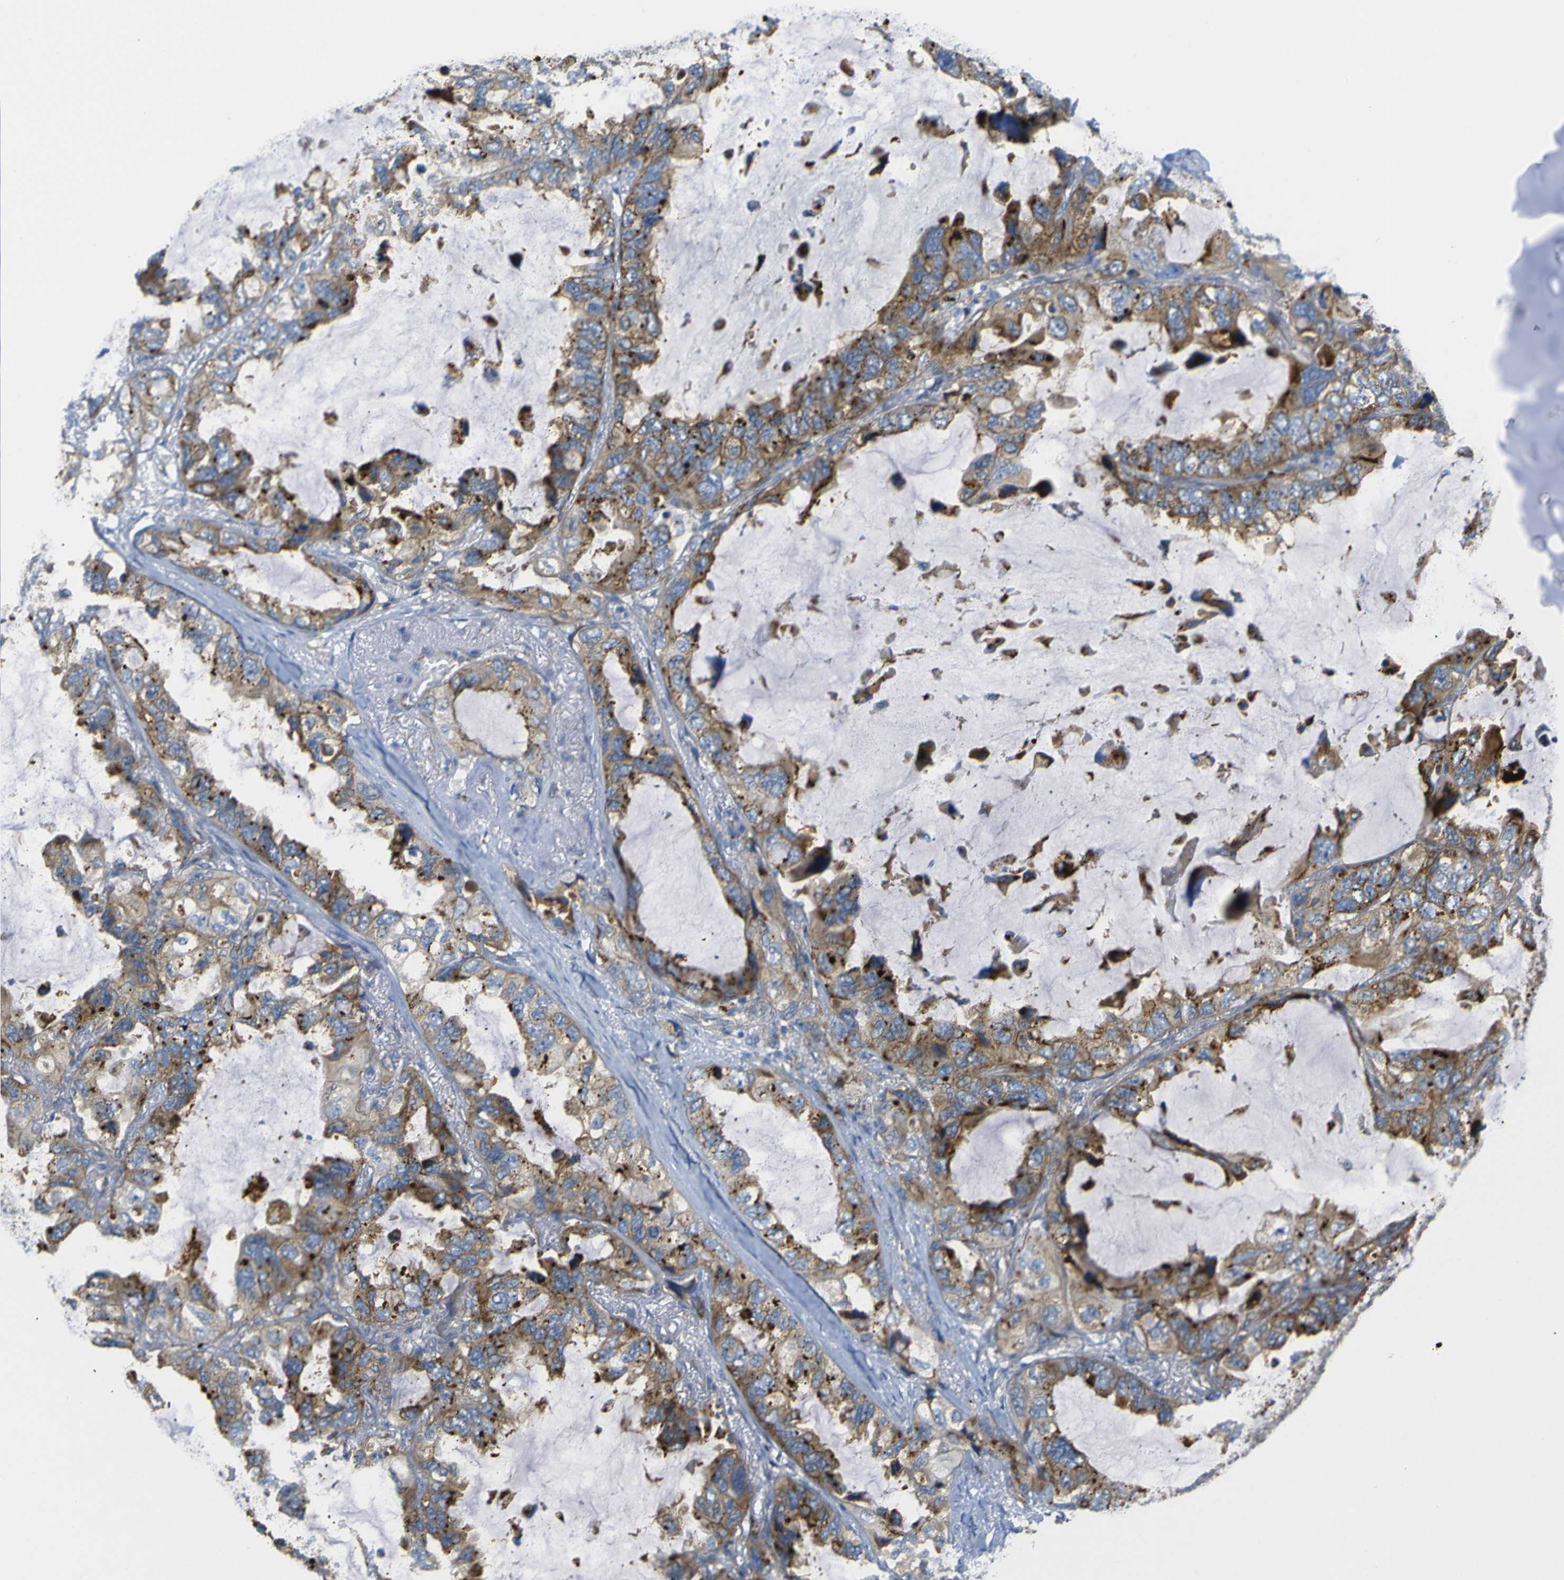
{"staining": {"intensity": "moderate", "quantity": ">75%", "location": "cytoplasmic/membranous"}, "tissue": "lung cancer", "cell_type": "Tumor cells", "image_type": "cancer", "snomed": [{"axis": "morphology", "description": "Squamous cell carcinoma, NOS"}, {"axis": "topography", "description": "Lung"}], "caption": "IHC micrograph of human lung cancer stained for a protein (brown), which reveals medium levels of moderate cytoplasmic/membranous staining in about >75% of tumor cells.", "gene": "SYPL1", "patient": {"sex": "female", "age": 73}}